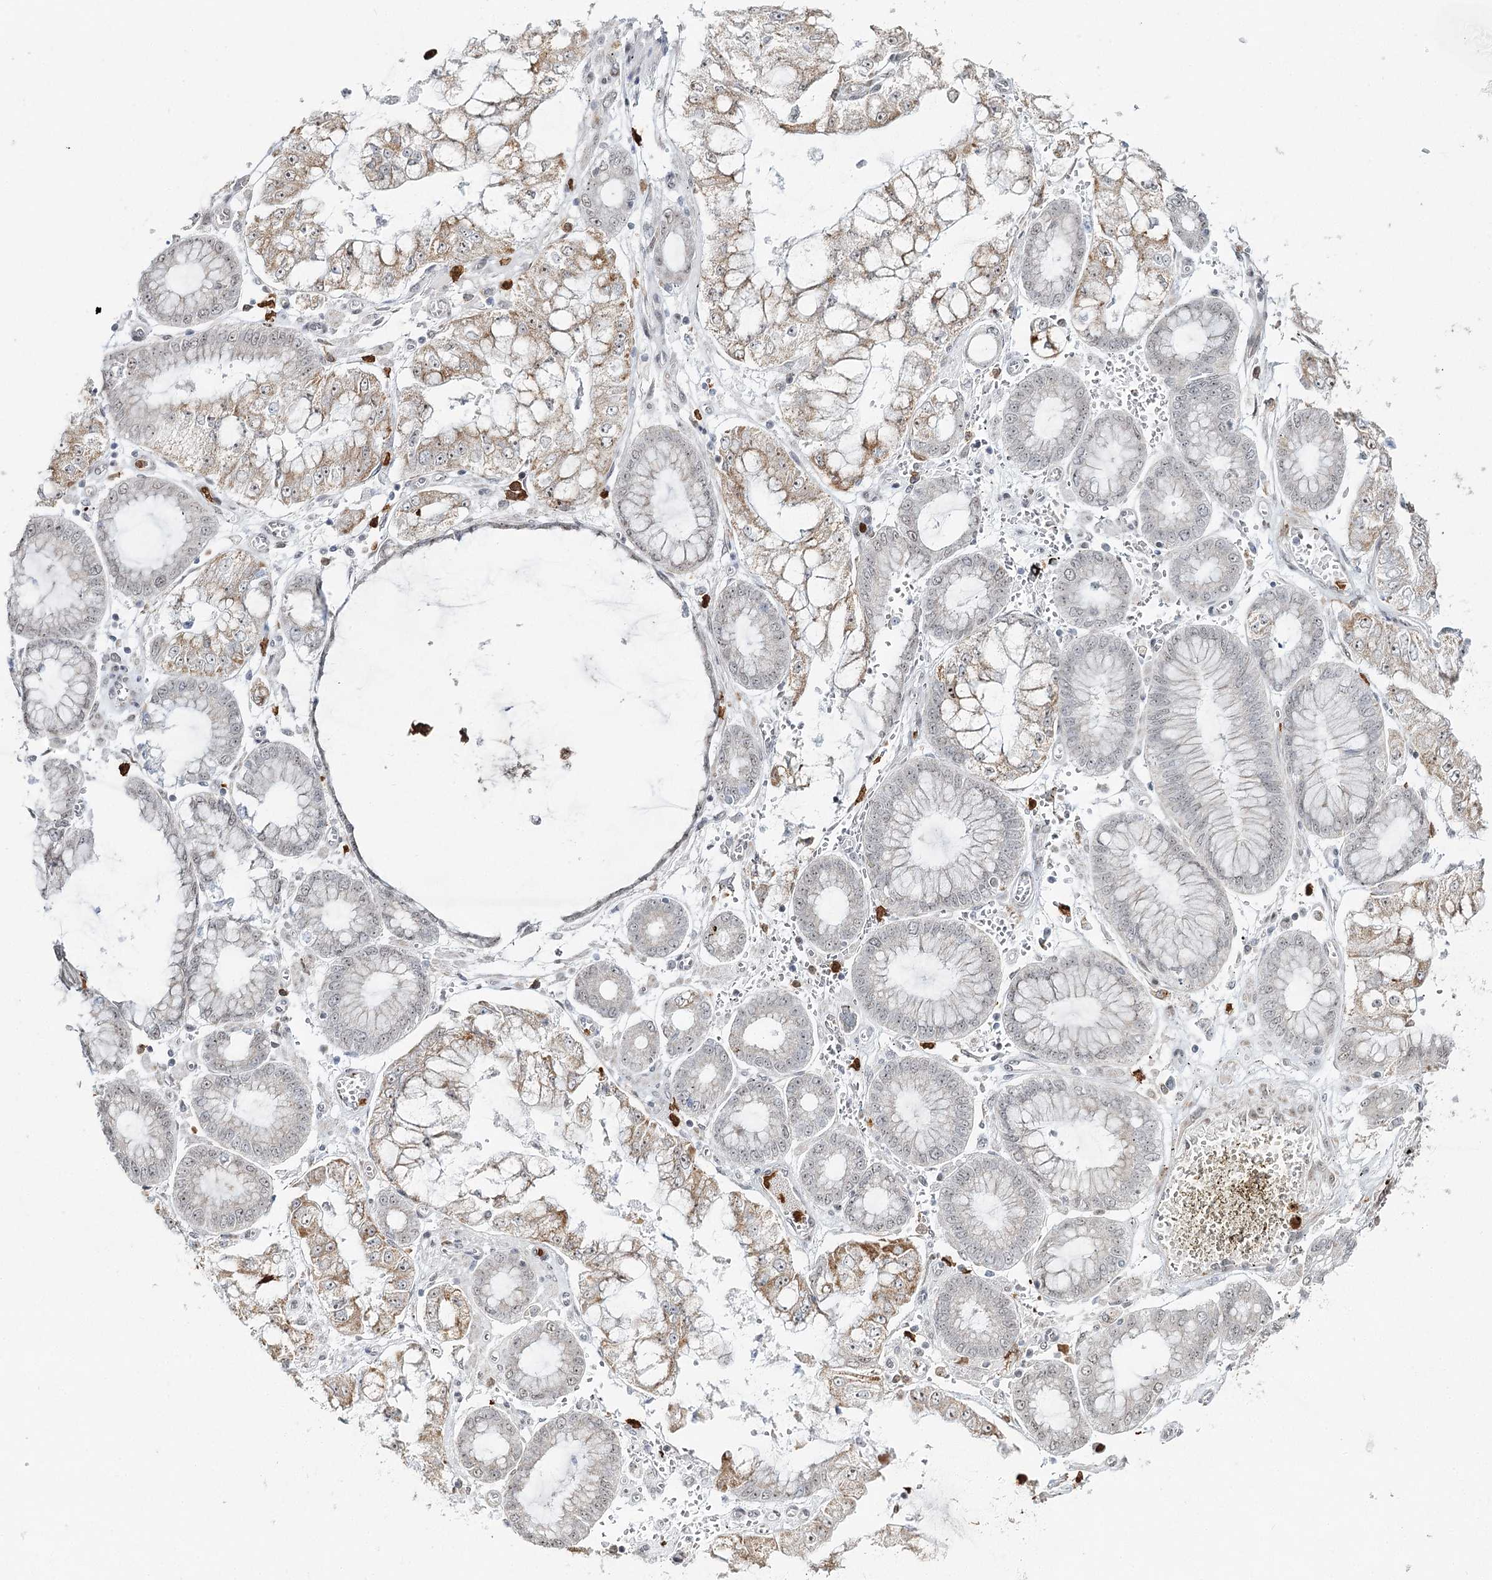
{"staining": {"intensity": "moderate", "quantity": "<25%", "location": "cytoplasmic/membranous"}, "tissue": "stomach cancer", "cell_type": "Tumor cells", "image_type": "cancer", "snomed": [{"axis": "morphology", "description": "Adenocarcinoma, NOS"}, {"axis": "topography", "description": "Stomach"}], "caption": "Protein expression analysis of stomach cancer (adenocarcinoma) shows moderate cytoplasmic/membranous staining in about <25% of tumor cells. (DAB (3,3'-diaminobenzidine) IHC with brightfield microscopy, high magnification).", "gene": "ATAD1", "patient": {"sex": "male", "age": 76}}